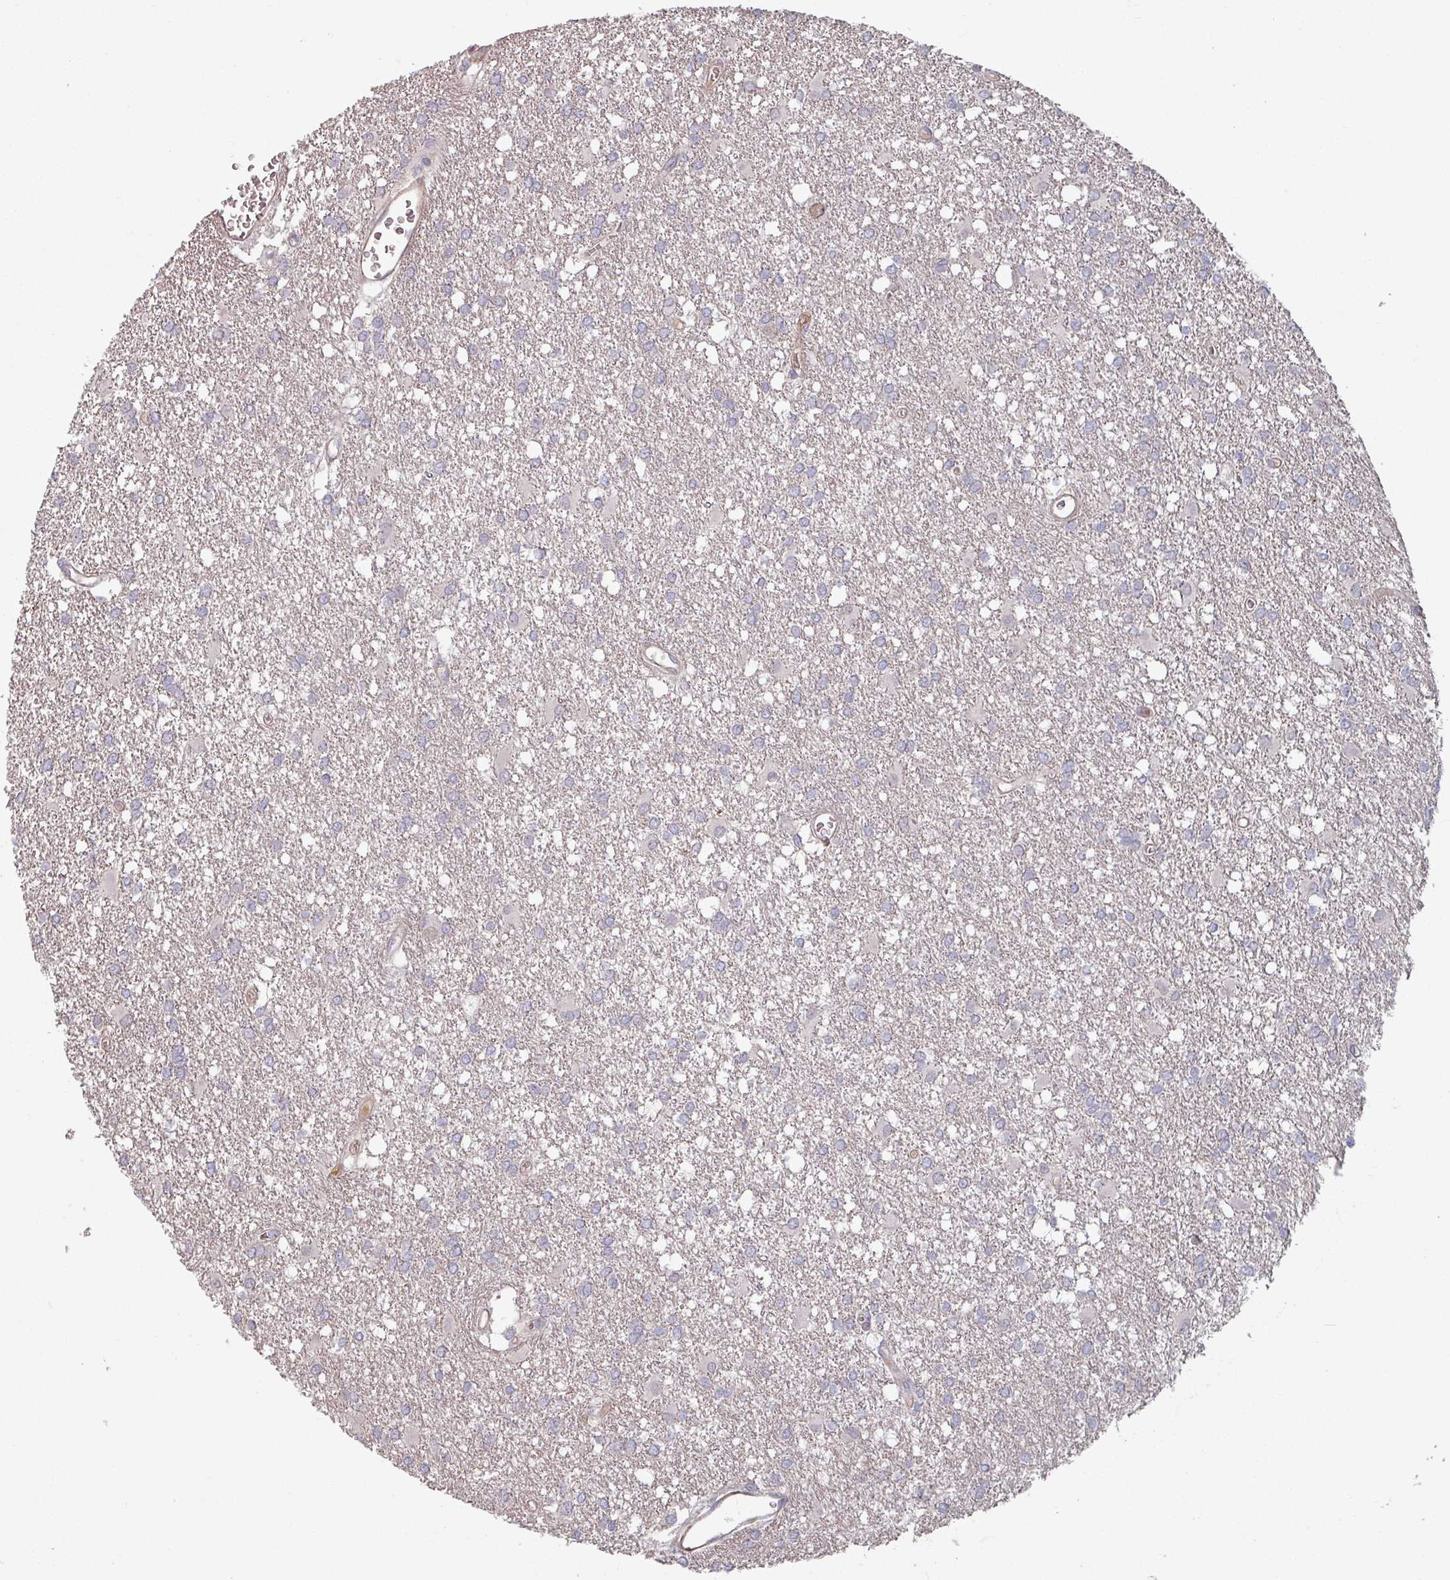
{"staining": {"intensity": "negative", "quantity": "none", "location": "none"}, "tissue": "glioma", "cell_type": "Tumor cells", "image_type": "cancer", "snomed": [{"axis": "morphology", "description": "Glioma, malignant, High grade"}, {"axis": "topography", "description": "Brain"}], "caption": "A photomicrograph of malignant glioma (high-grade) stained for a protein exhibits no brown staining in tumor cells.", "gene": "C4BPB", "patient": {"sex": "male", "age": 48}}